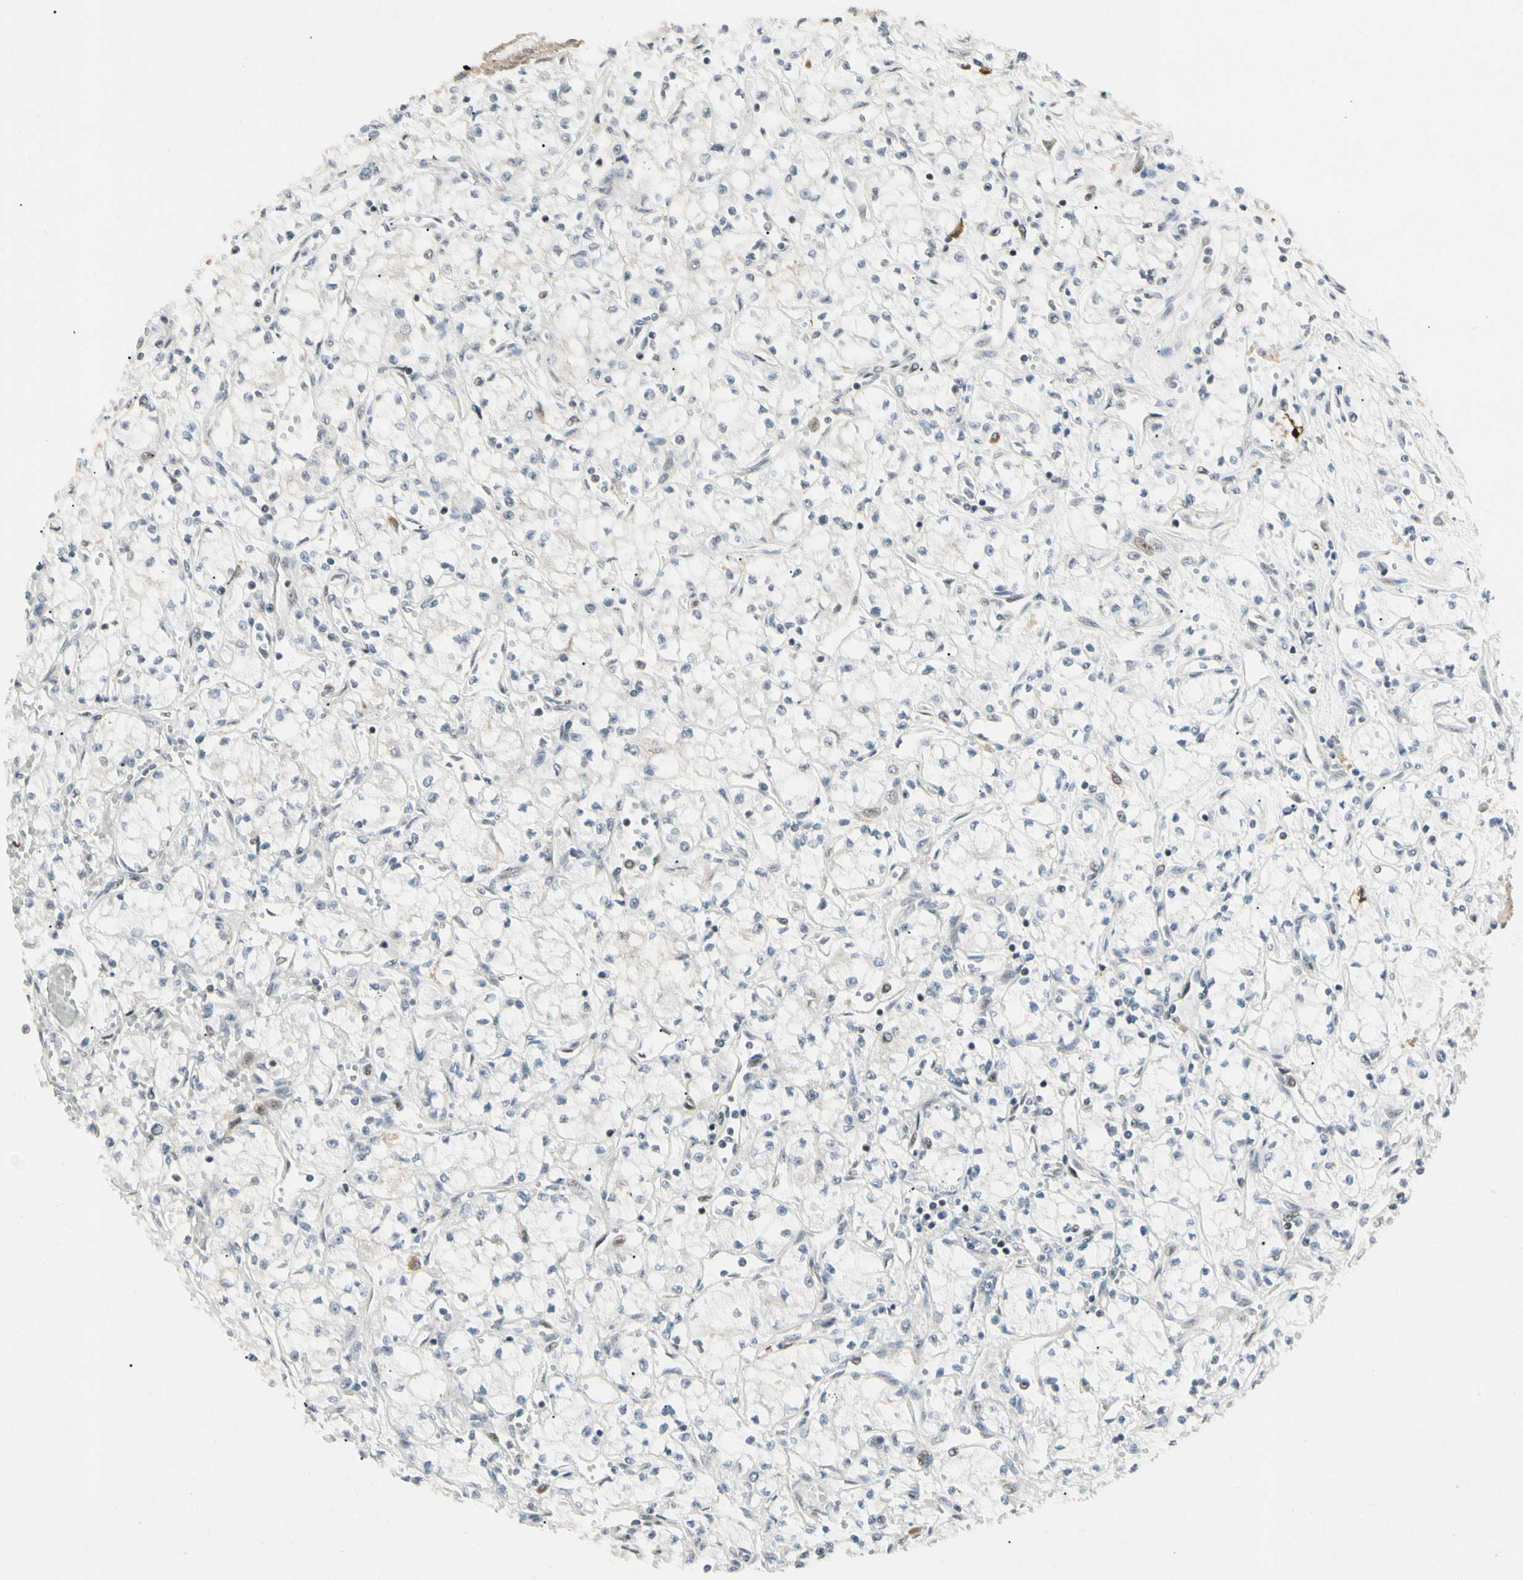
{"staining": {"intensity": "negative", "quantity": "none", "location": "none"}, "tissue": "renal cancer", "cell_type": "Tumor cells", "image_type": "cancer", "snomed": [{"axis": "morphology", "description": "Normal tissue, NOS"}, {"axis": "morphology", "description": "Adenocarcinoma, NOS"}, {"axis": "topography", "description": "Kidney"}], "caption": "Protein analysis of renal cancer (adenocarcinoma) demonstrates no significant expression in tumor cells.", "gene": "FNDC3B", "patient": {"sex": "male", "age": 59}}